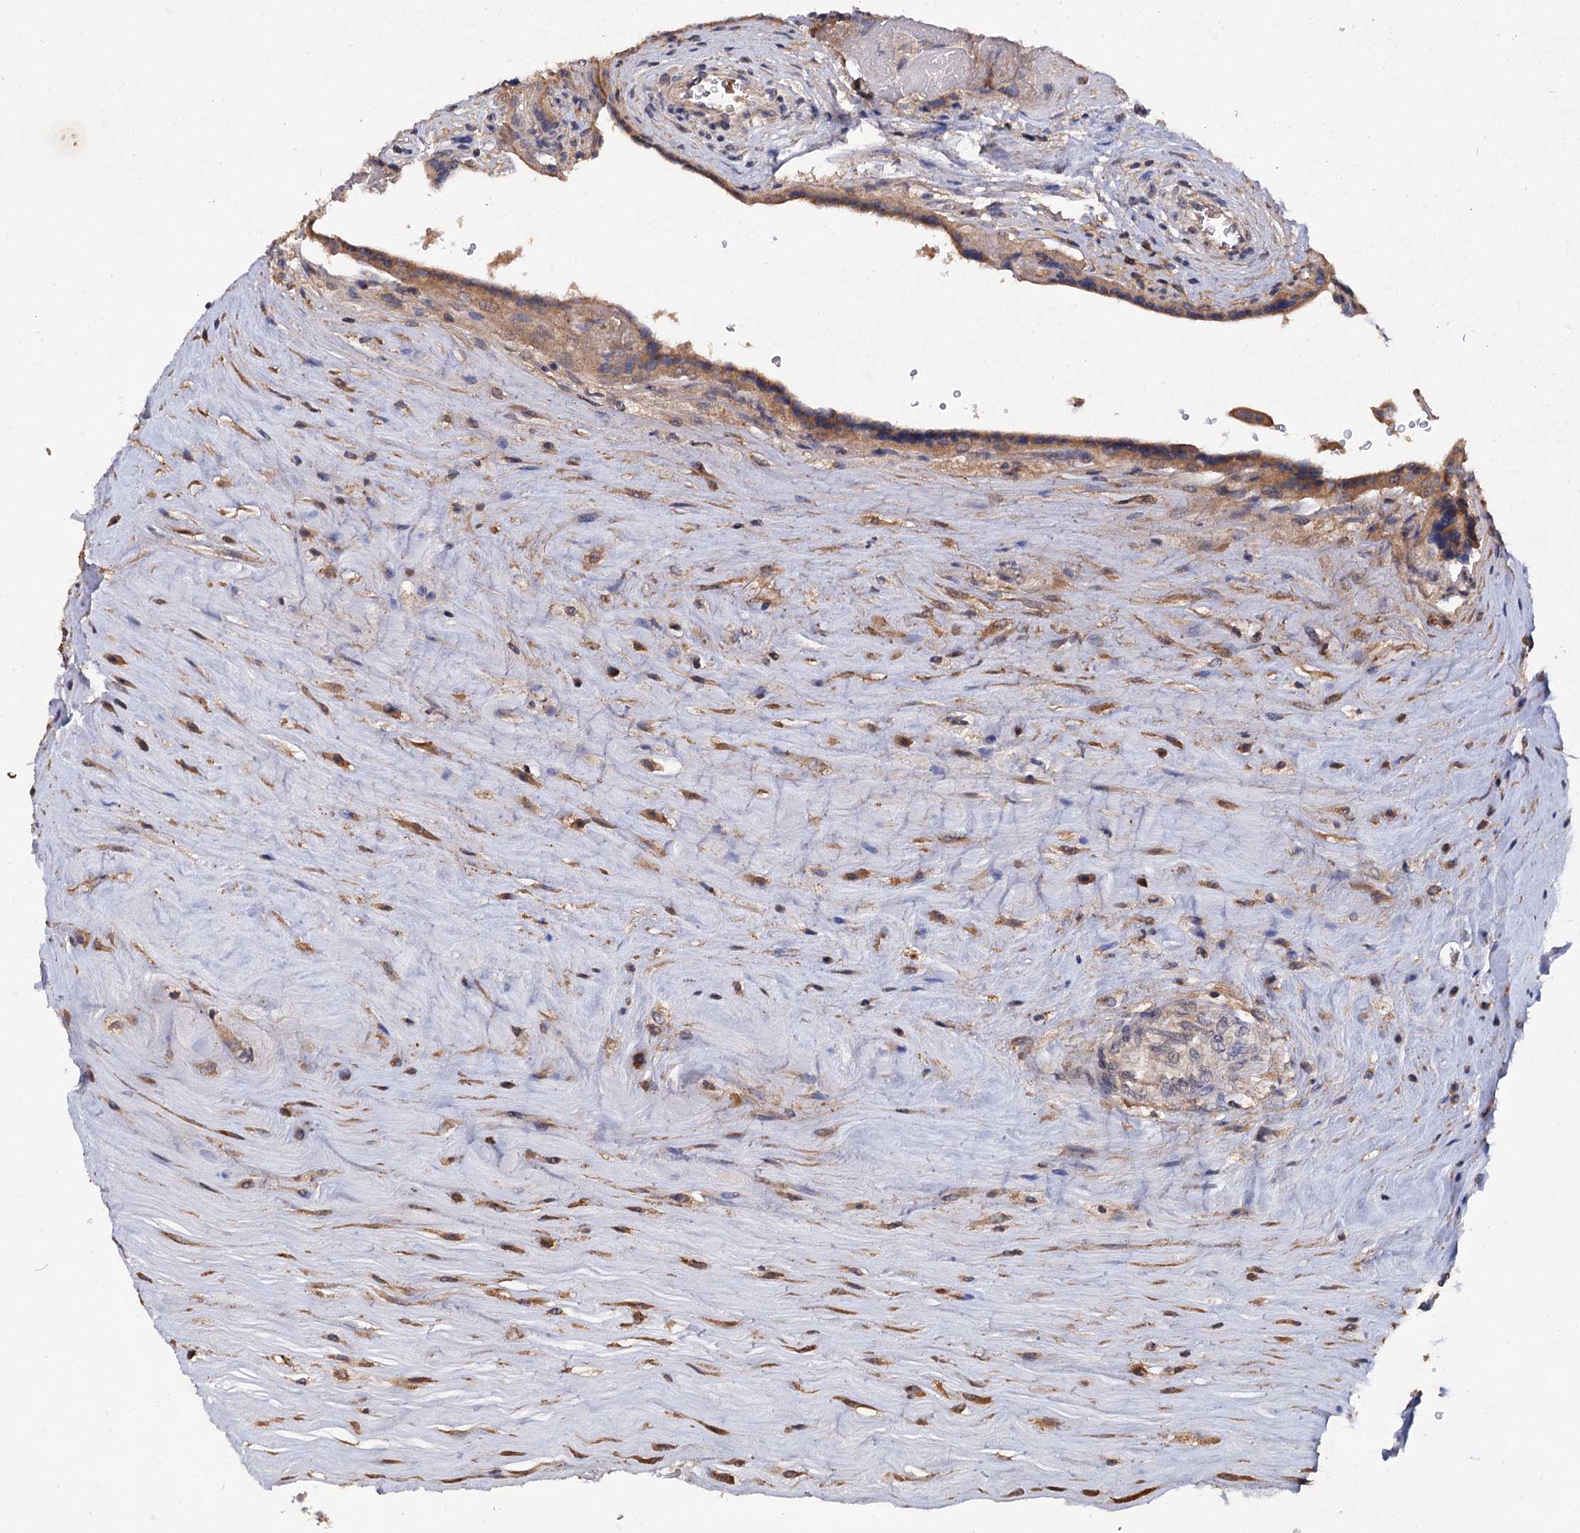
{"staining": {"intensity": "moderate", "quantity": ">75%", "location": "cytoplasmic/membranous"}, "tissue": "placenta", "cell_type": "Trophoblastic cells", "image_type": "normal", "snomed": [{"axis": "morphology", "description": "Normal tissue, NOS"}, {"axis": "topography", "description": "Placenta"}], "caption": "Placenta stained with IHC reveals moderate cytoplasmic/membranous expression in about >75% of trophoblastic cells.", "gene": "NUDCD2", "patient": {"sex": "female", "age": 37}}